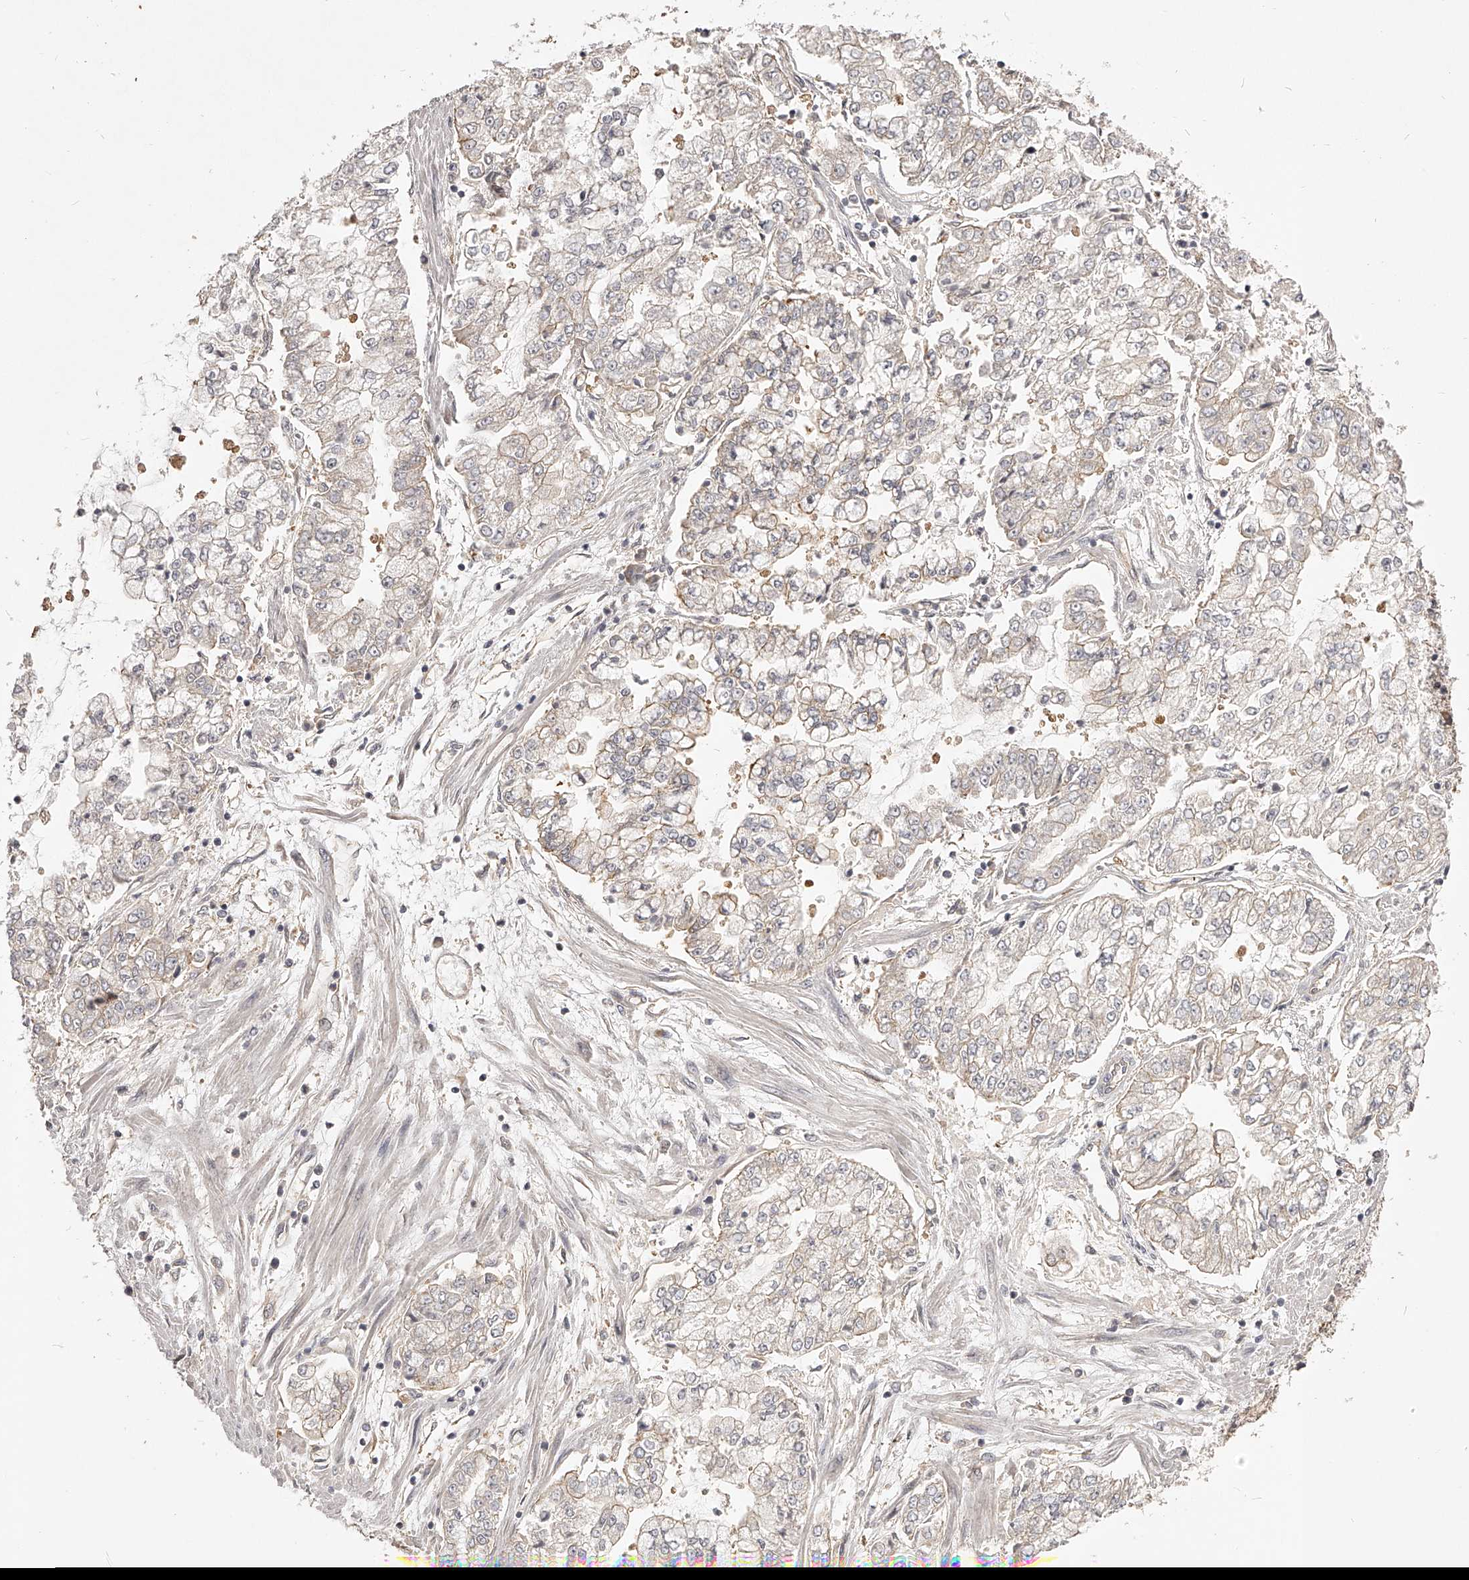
{"staining": {"intensity": "weak", "quantity": "<25%", "location": "cytoplasmic/membranous"}, "tissue": "stomach cancer", "cell_type": "Tumor cells", "image_type": "cancer", "snomed": [{"axis": "morphology", "description": "Adenocarcinoma, NOS"}, {"axis": "topography", "description": "Stomach"}], "caption": "IHC of stomach adenocarcinoma displays no expression in tumor cells.", "gene": "ZNF582", "patient": {"sex": "male", "age": 76}}